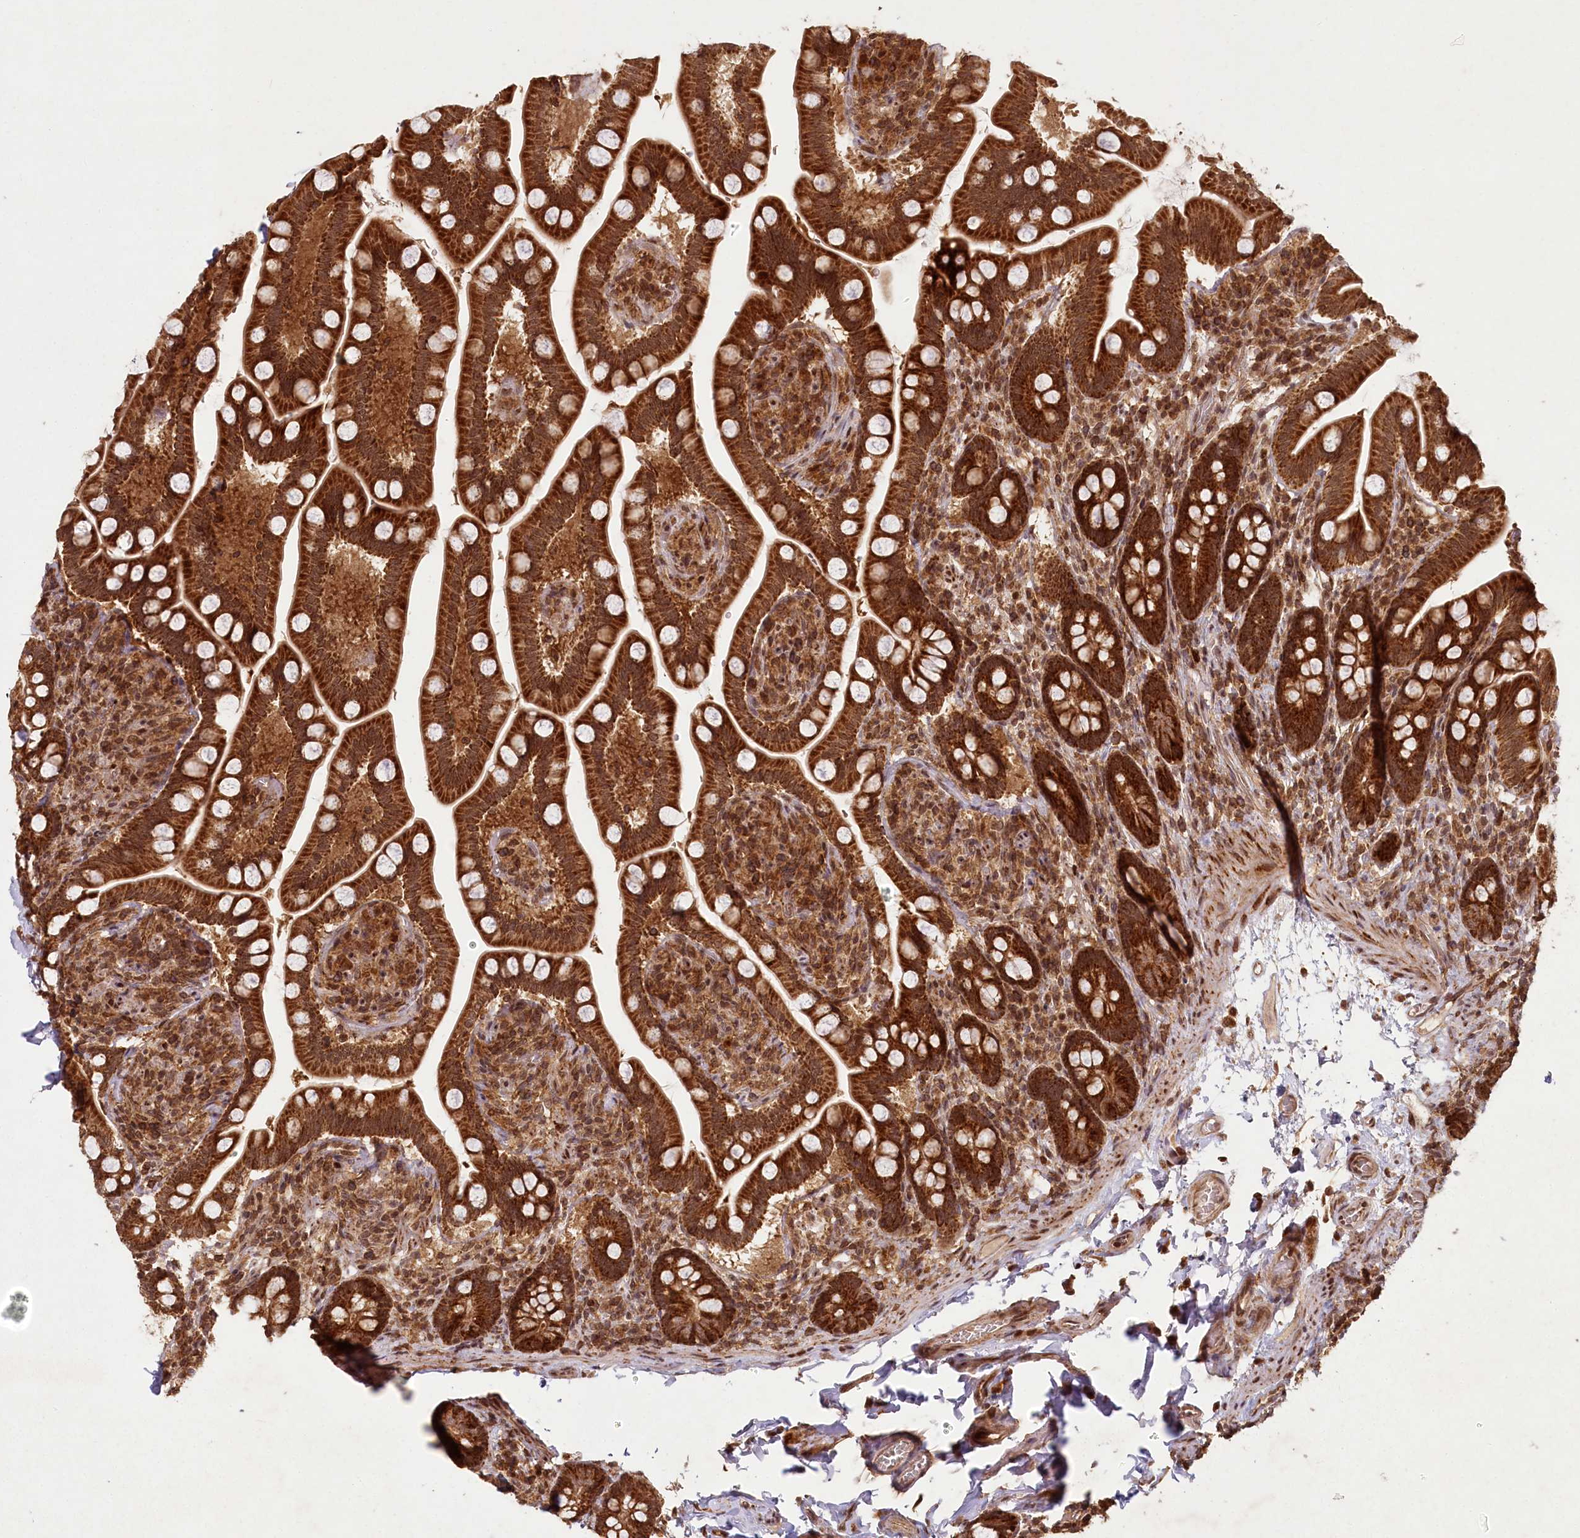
{"staining": {"intensity": "strong", "quantity": ">75%", "location": "cytoplasmic/membranous"}, "tissue": "small intestine", "cell_type": "Glandular cells", "image_type": "normal", "snomed": [{"axis": "morphology", "description": "Normal tissue, NOS"}, {"axis": "topography", "description": "Small intestine"}], "caption": "Immunohistochemical staining of normal human small intestine displays >75% levels of strong cytoplasmic/membranous protein positivity in about >75% of glandular cells.", "gene": "MICU1", "patient": {"sex": "female", "age": 64}}